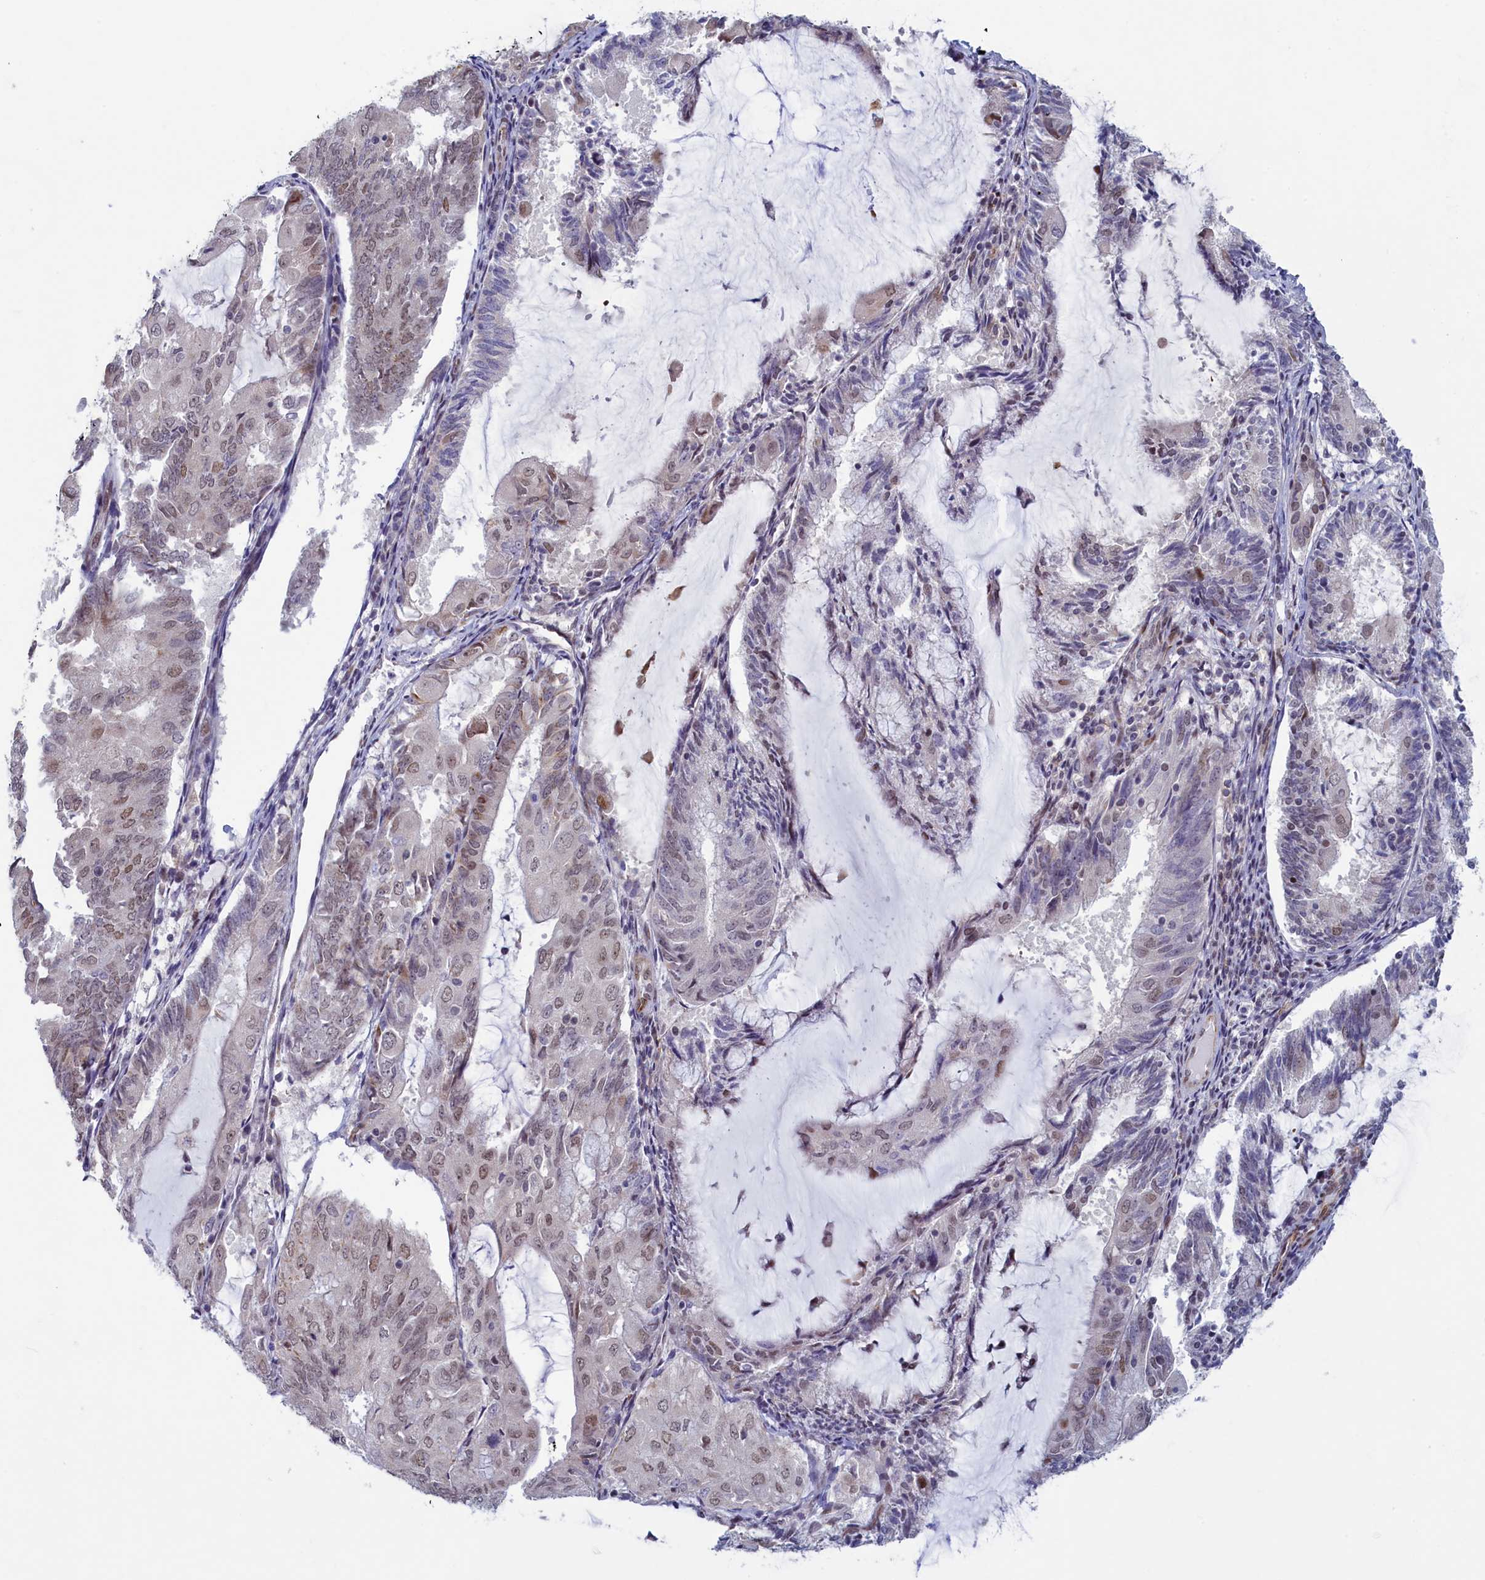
{"staining": {"intensity": "weak", "quantity": "<25%", "location": "nuclear"}, "tissue": "endometrial cancer", "cell_type": "Tumor cells", "image_type": "cancer", "snomed": [{"axis": "morphology", "description": "Adenocarcinoma, NOS"}, {"axis": "topography", "description": "Endometrium"}], "caption": "Protein analysis of endometrial cancer shows no significant staining in tumor cells.", "gene": "ATF7IP2", "patient": {"sex": "female", "age": 81}}